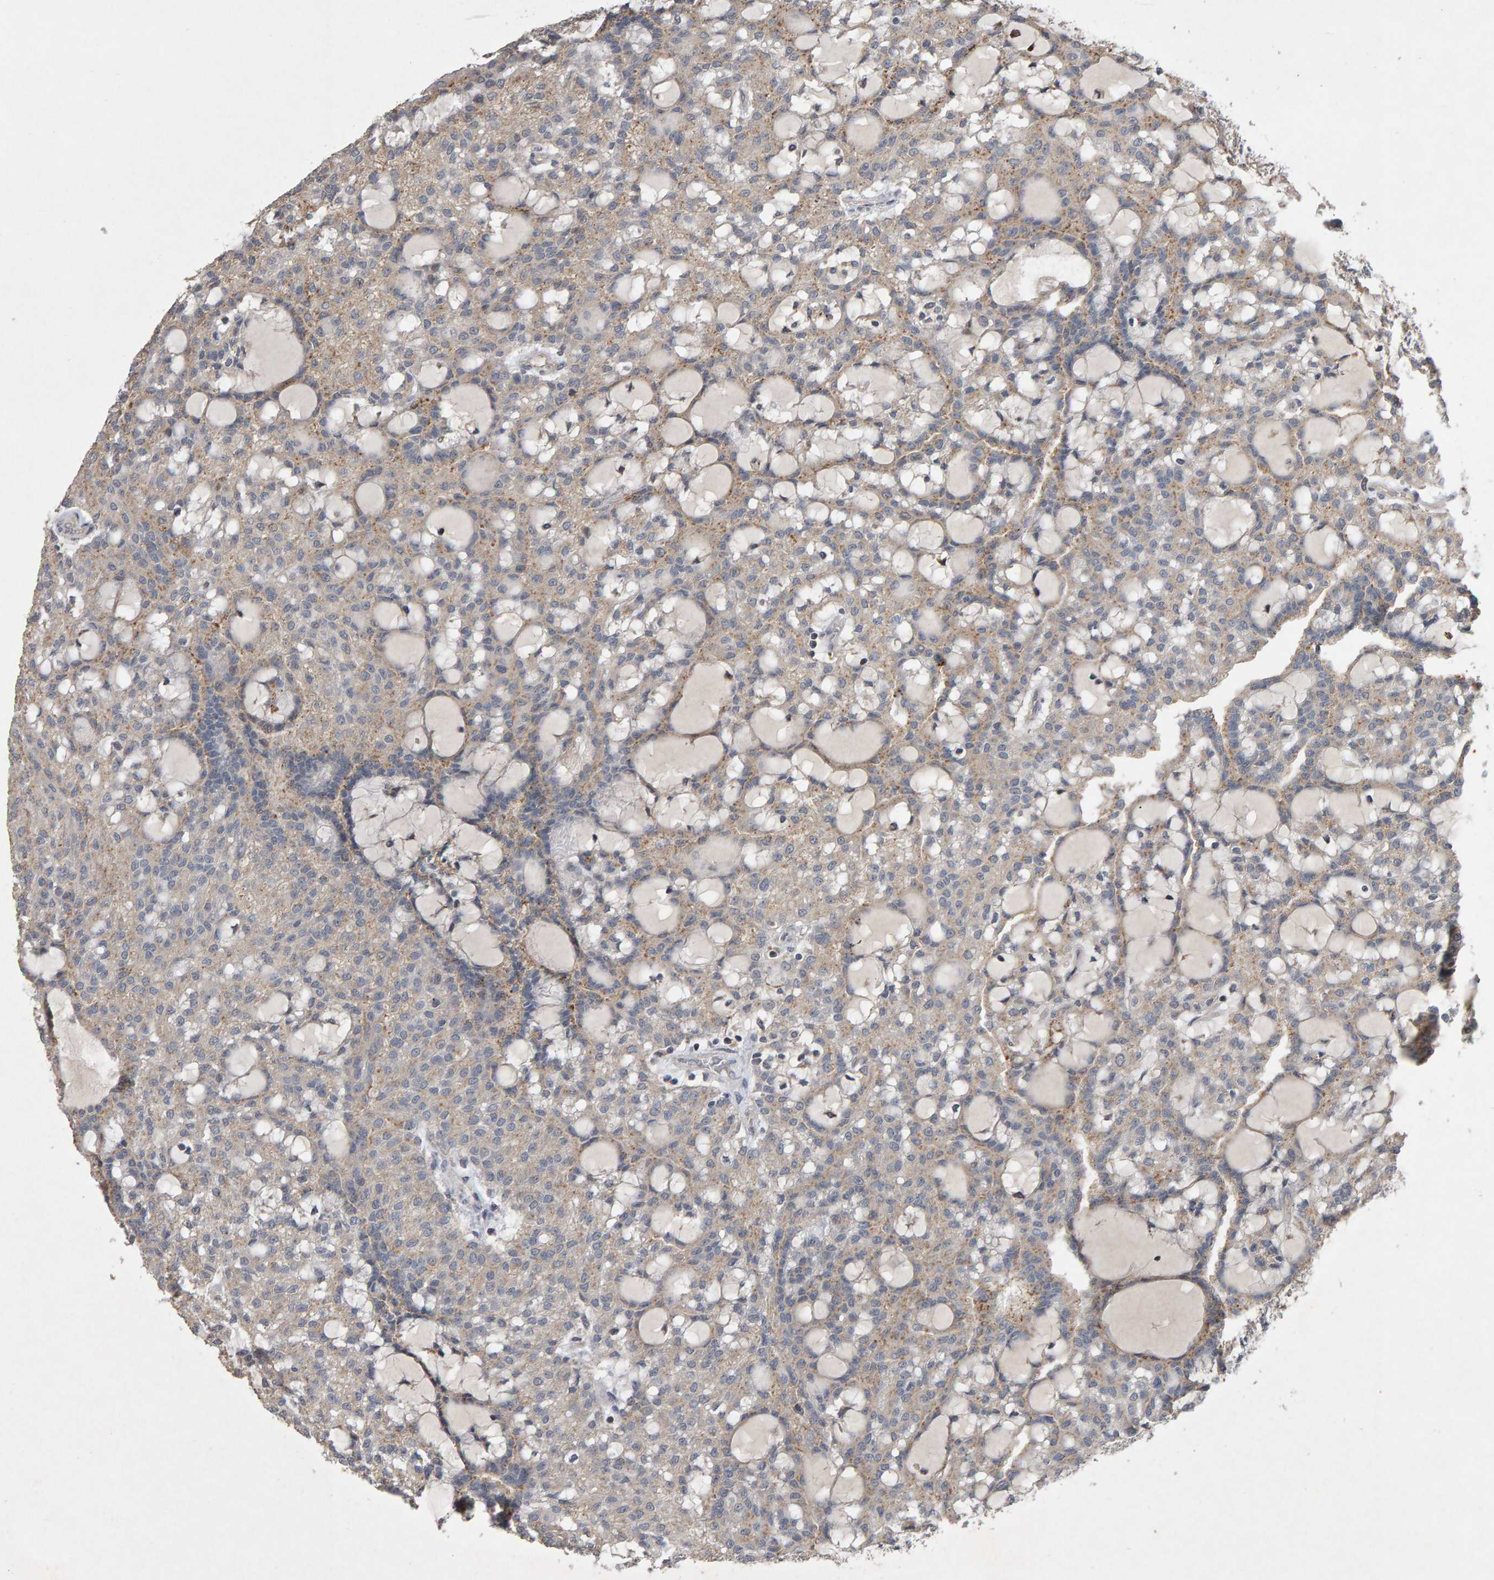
{"staining": {"intensity": "weak", "quantity": "<25%", "location": "cytoplasmic/membranous"}, "tissue": "renal cancer", "cell_type": "Tumor cells", "image_type": "cancer", "snomed": [{"axis": "morphology", "description": "Adenocarcinoma, NOS"}, {"axis": "topography", "description": "Kidney"}], "caption": "High magnification brightfield microscopy of renal cancer (adenocarcinoma) stained with DAB (brown) and counterstained with hematoxylin (blue): tumor cells show no significant staining. (DAB (3,3'-diaminobenzidine) IHC visualized using brightfield microscopy, high magnification).", "gene": "COASY", "patient": {"sex": "male", "age": 63}}